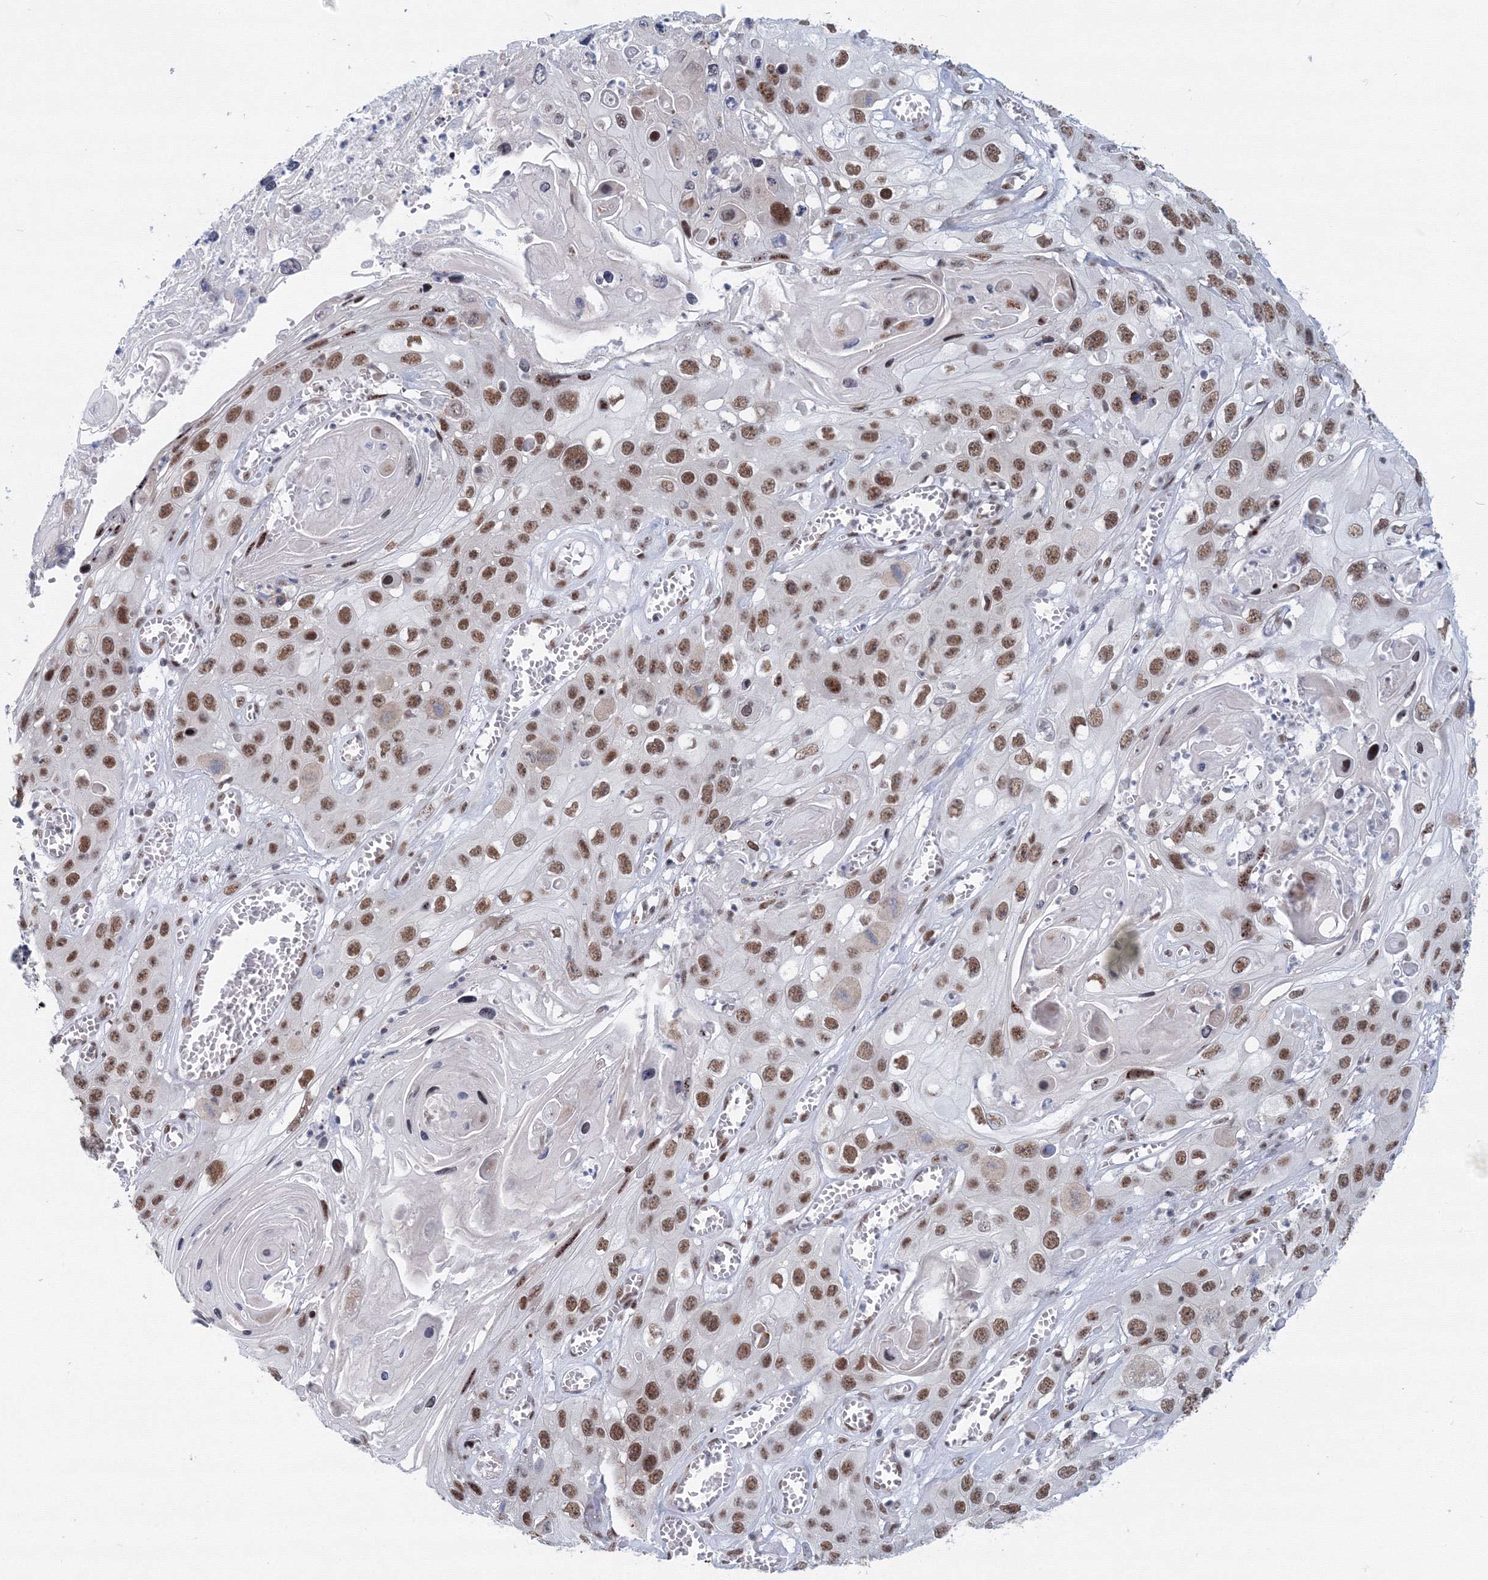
{"staining": {"intensity": "moderate", "quantity": ">75%", "location": "nuclear"}, "tissue": "skin cancer", "cell_type": "Tumor cells", "image_type": "cancer", "snomed": [{"axis": "morphology", "description": "Squamous cell carcinoma, NOS"}, {"axis": "topography", "description": "Skin"}], "caption": "Moderate nuclear positivity for a protein is present in about >75% of tumor cells of skin squamous cell carcinoma using immunohistochemistry (IHC).", "gene": "SF3B6", "patient": {"sex": "male", "age": 55}}